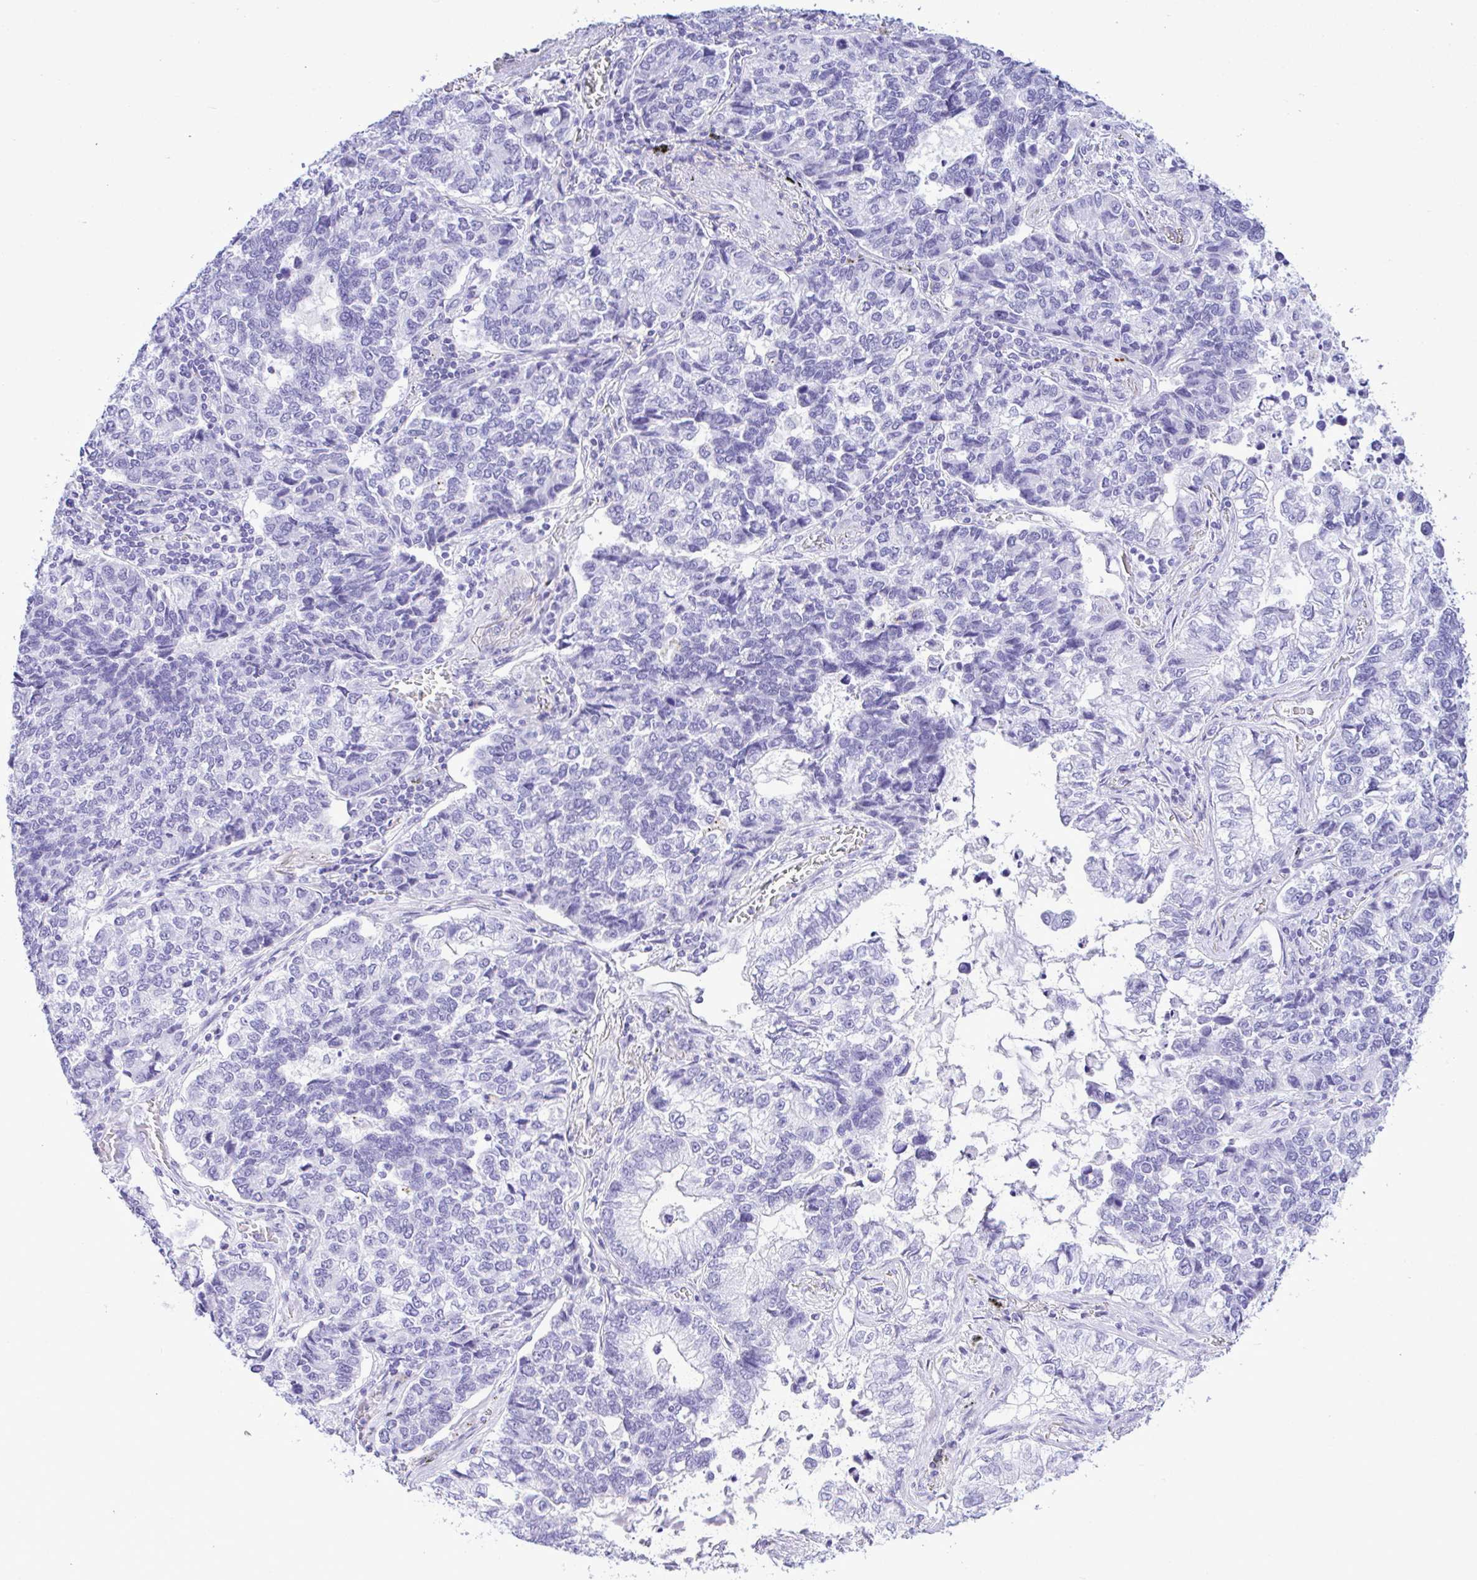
{"staining": {"intensity": "negative", "quantity": "none", "location": "none"}, "tissue": "lung cancer", "cell_type": "Tumor cells", "image_type": "cancer", "snomed": [{"axis": "morphology", "description": "Adenocarcinoma, NOS"}, {"axis": "topography", "description": "Lymph node"}, {"axis": "topography", "description": "Lung"}], "caption": "Immunohistochemistry of human lung cancer demonstrates no staining in tumor cells.", "gene": "SELENOV", "patient": {"sex": "male", "age": 66}}